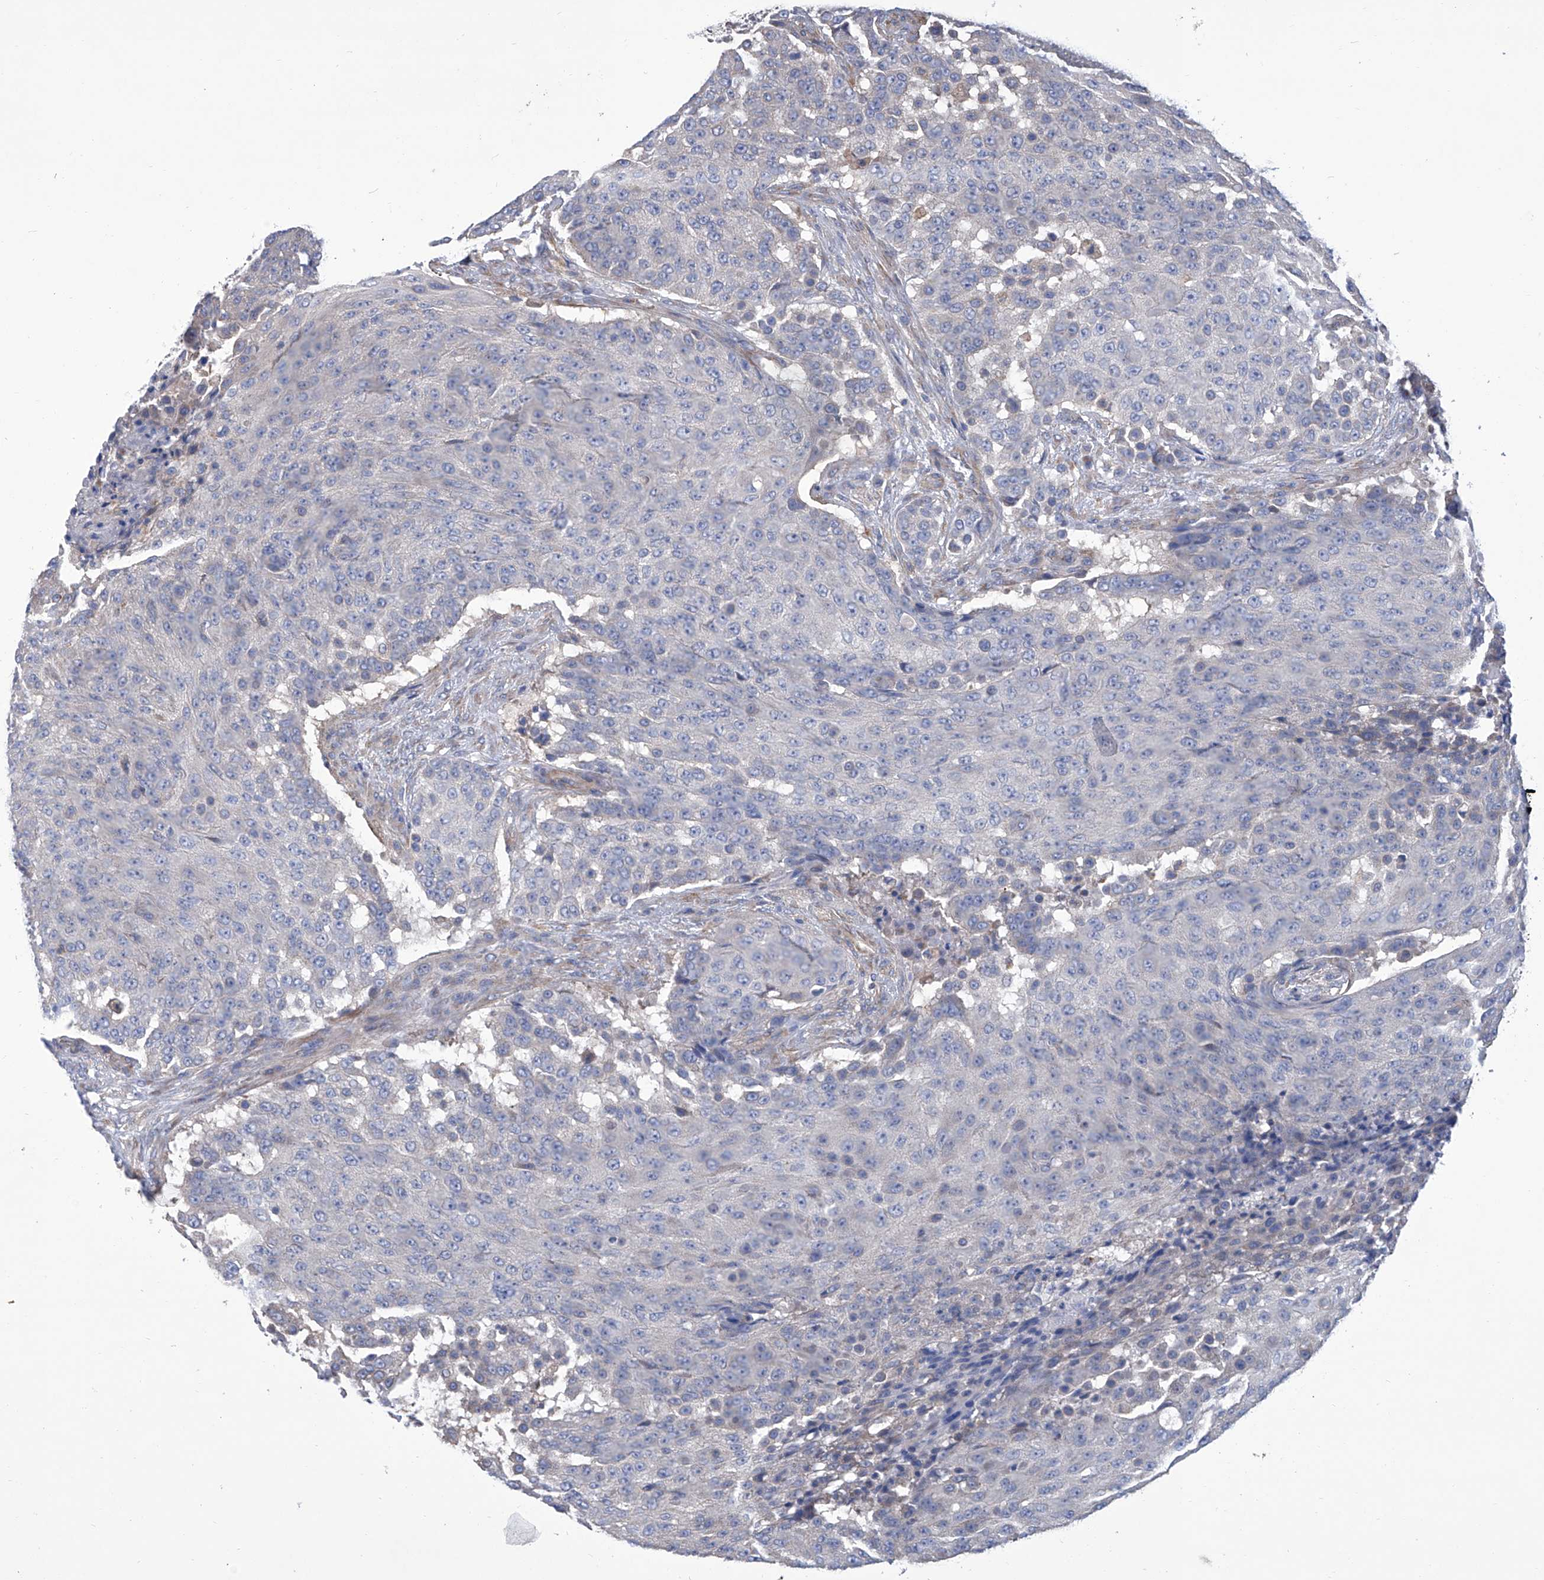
{"staining": {"intensity": "negative", "quantity": "none", "location": "none"}, "tissue": "urothelial cancer", "cell_type": "Tumor cells", "image_type": "cancer", "snomed": [{"axis": "morphology", "description": "Urothelial carcinoma, High grade"}, {"axis": "topography", "description": "Urinary bladder"}], "caption": "Micrograph shows no protein expression in tumor cells of urothelial cancer tissue.", "gene": "SMS", "patient": {"sex": "female", "age": 63}}